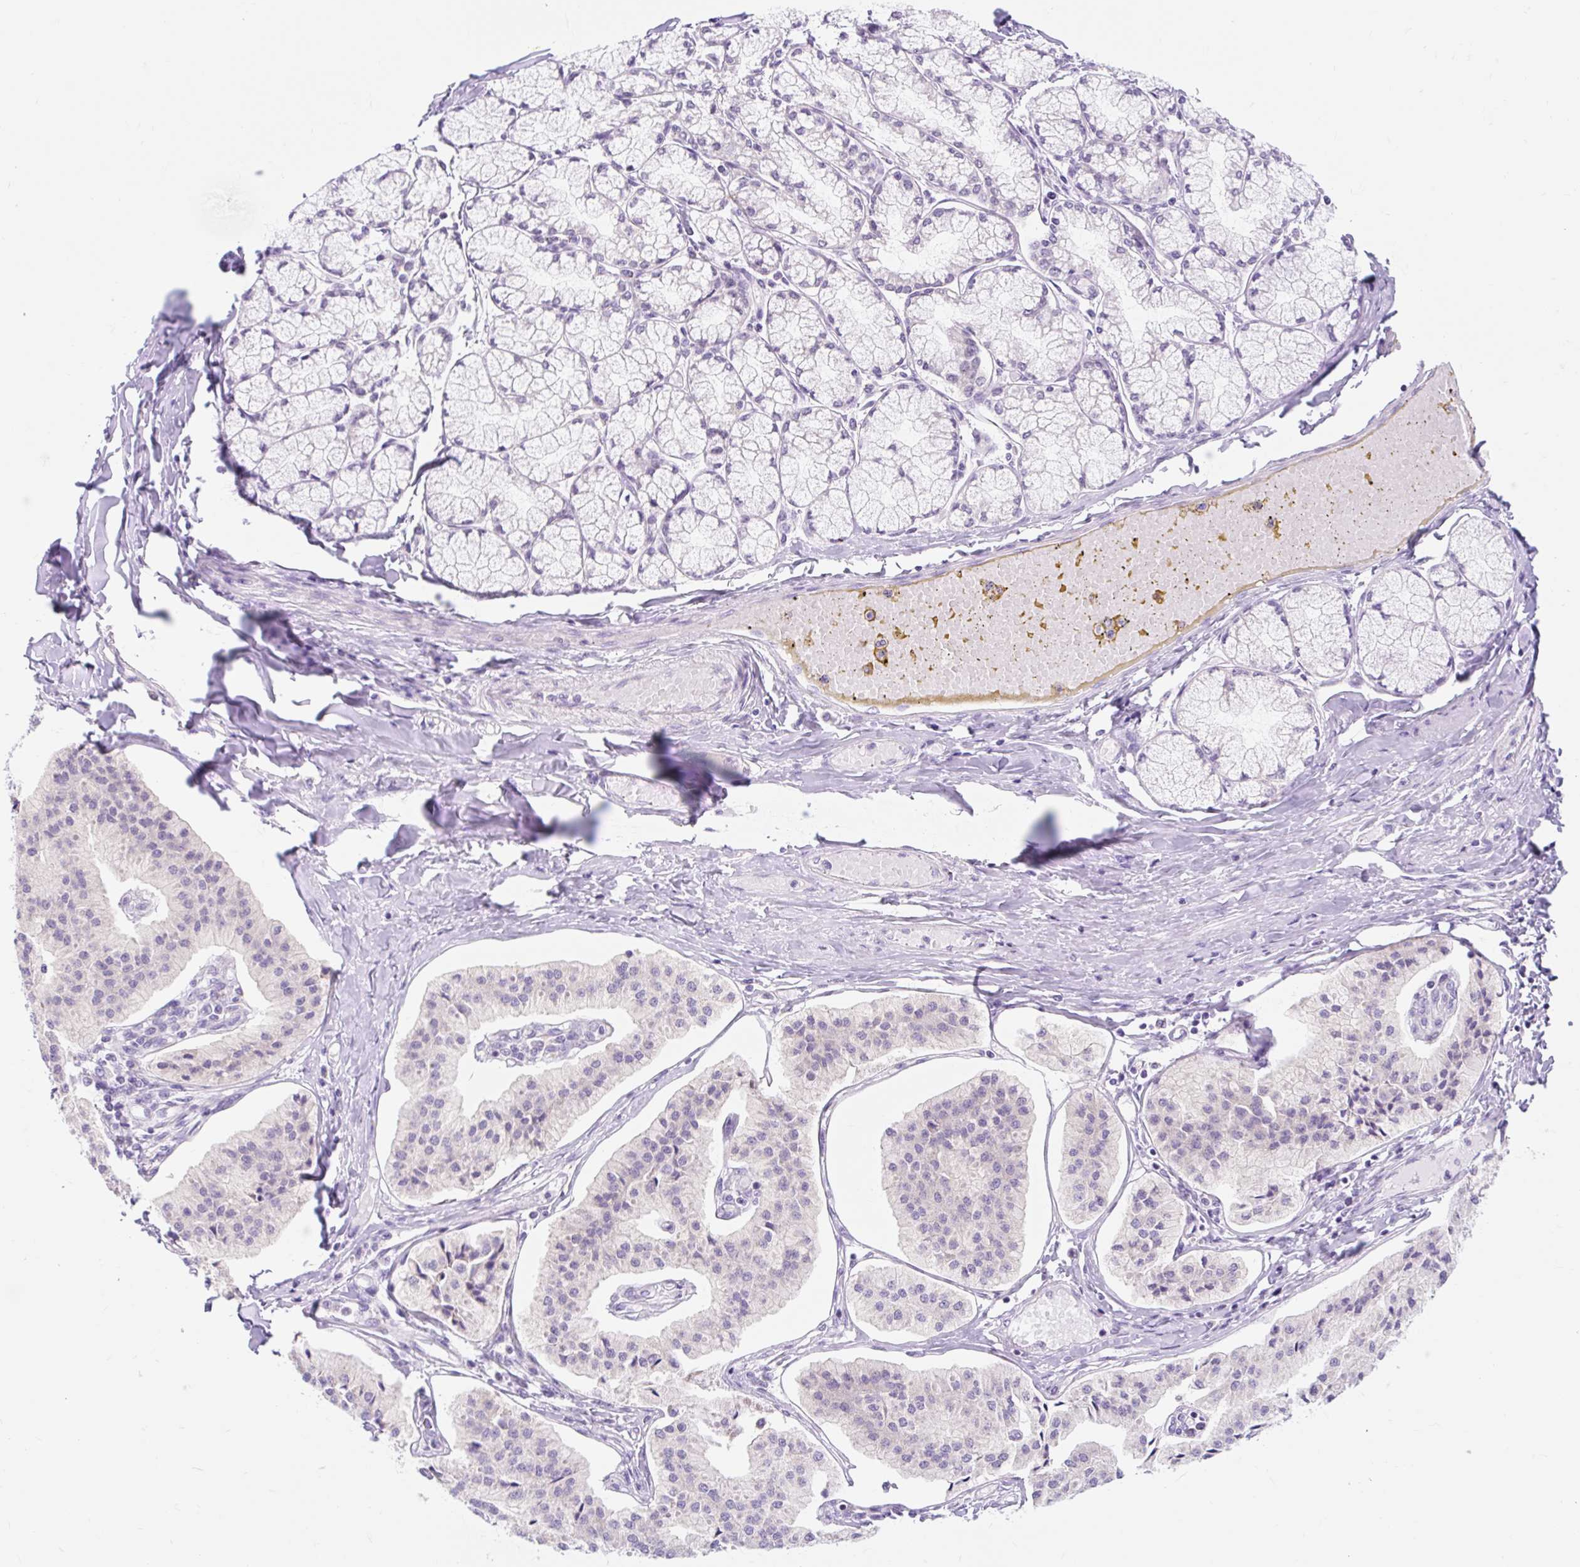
{"staining": {"intensity": "negative", "quantity": "none", "location": "none"}, "tissue": "pancreatic cancer", "cell_type": "Tumor cells", "image_type": "cancer", "snomed": [{"axis": "morphology", "description": "Adenocarcinoma, NOS"}, {"axis": "topography", "description": "Pancreas"}], "caption": "Immunohistochemistry (IHC) of pancreatic adenocarcinoma shows no expression in tumor cells.", "gene": "ITPK1", "patient": {"sex": "female", "age": 50}}